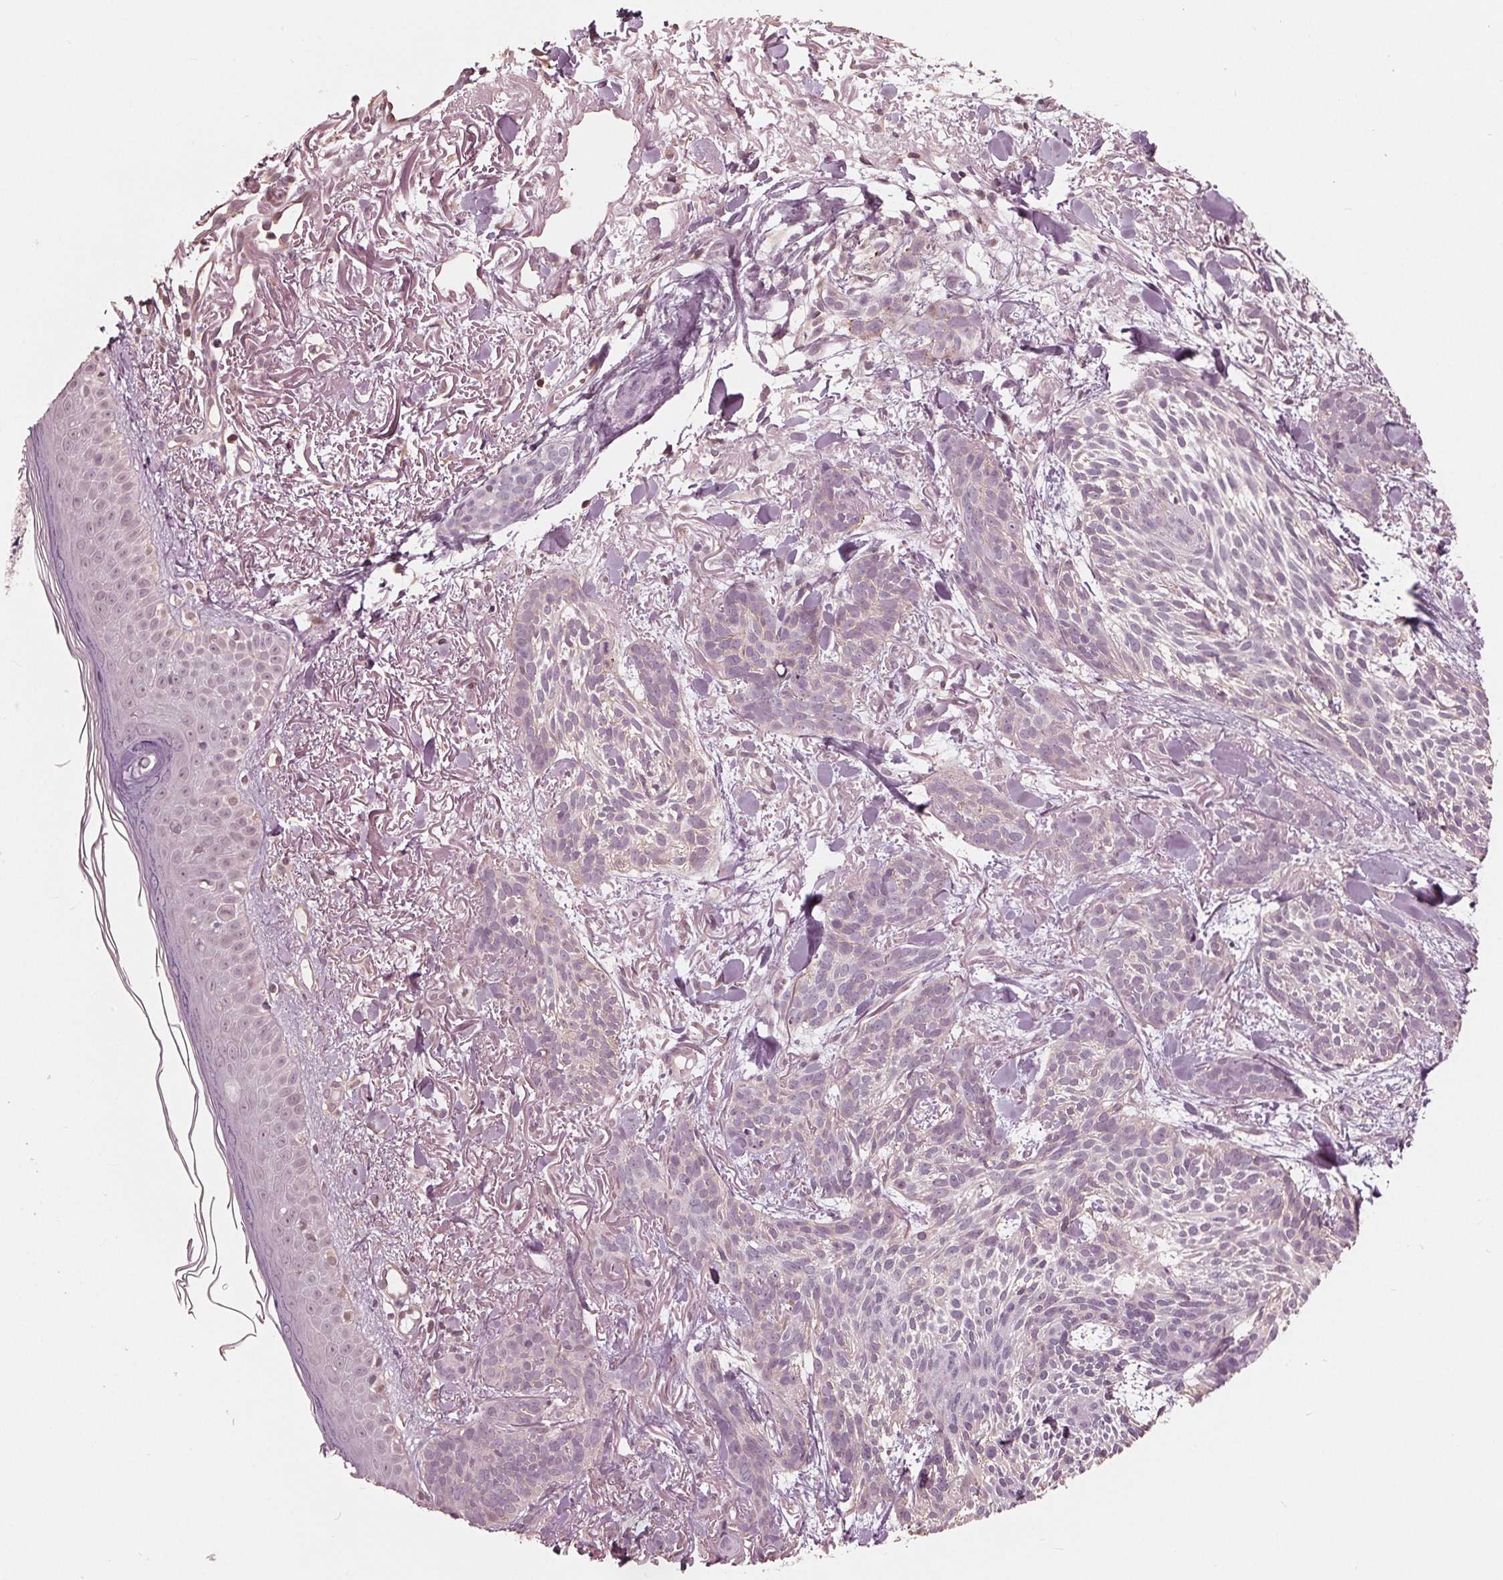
{"staining": {"intensity": "negative", "quantity": "none", "location": "none"}, "tissue": "skin cancer", "cell_type": "Tumor cells", "image_type": "cancer", "snomed": [{"axis": "morphology", "description": "Basal cell carcinoma"}, {"axis": "topography", "description": "Skin"}], "caption": "Tumor cells show no significant expression in skin cancer (basal cell carcinoma). The staining was performed using DAB (3,3'-diaminobenzidine) to visualize the protein expression in brown, while the nuclei were stained in blue with hematoxylin (Magnification: 20x).", "gene": "ING3", "patient": {"sex": "female", "age": 78}}